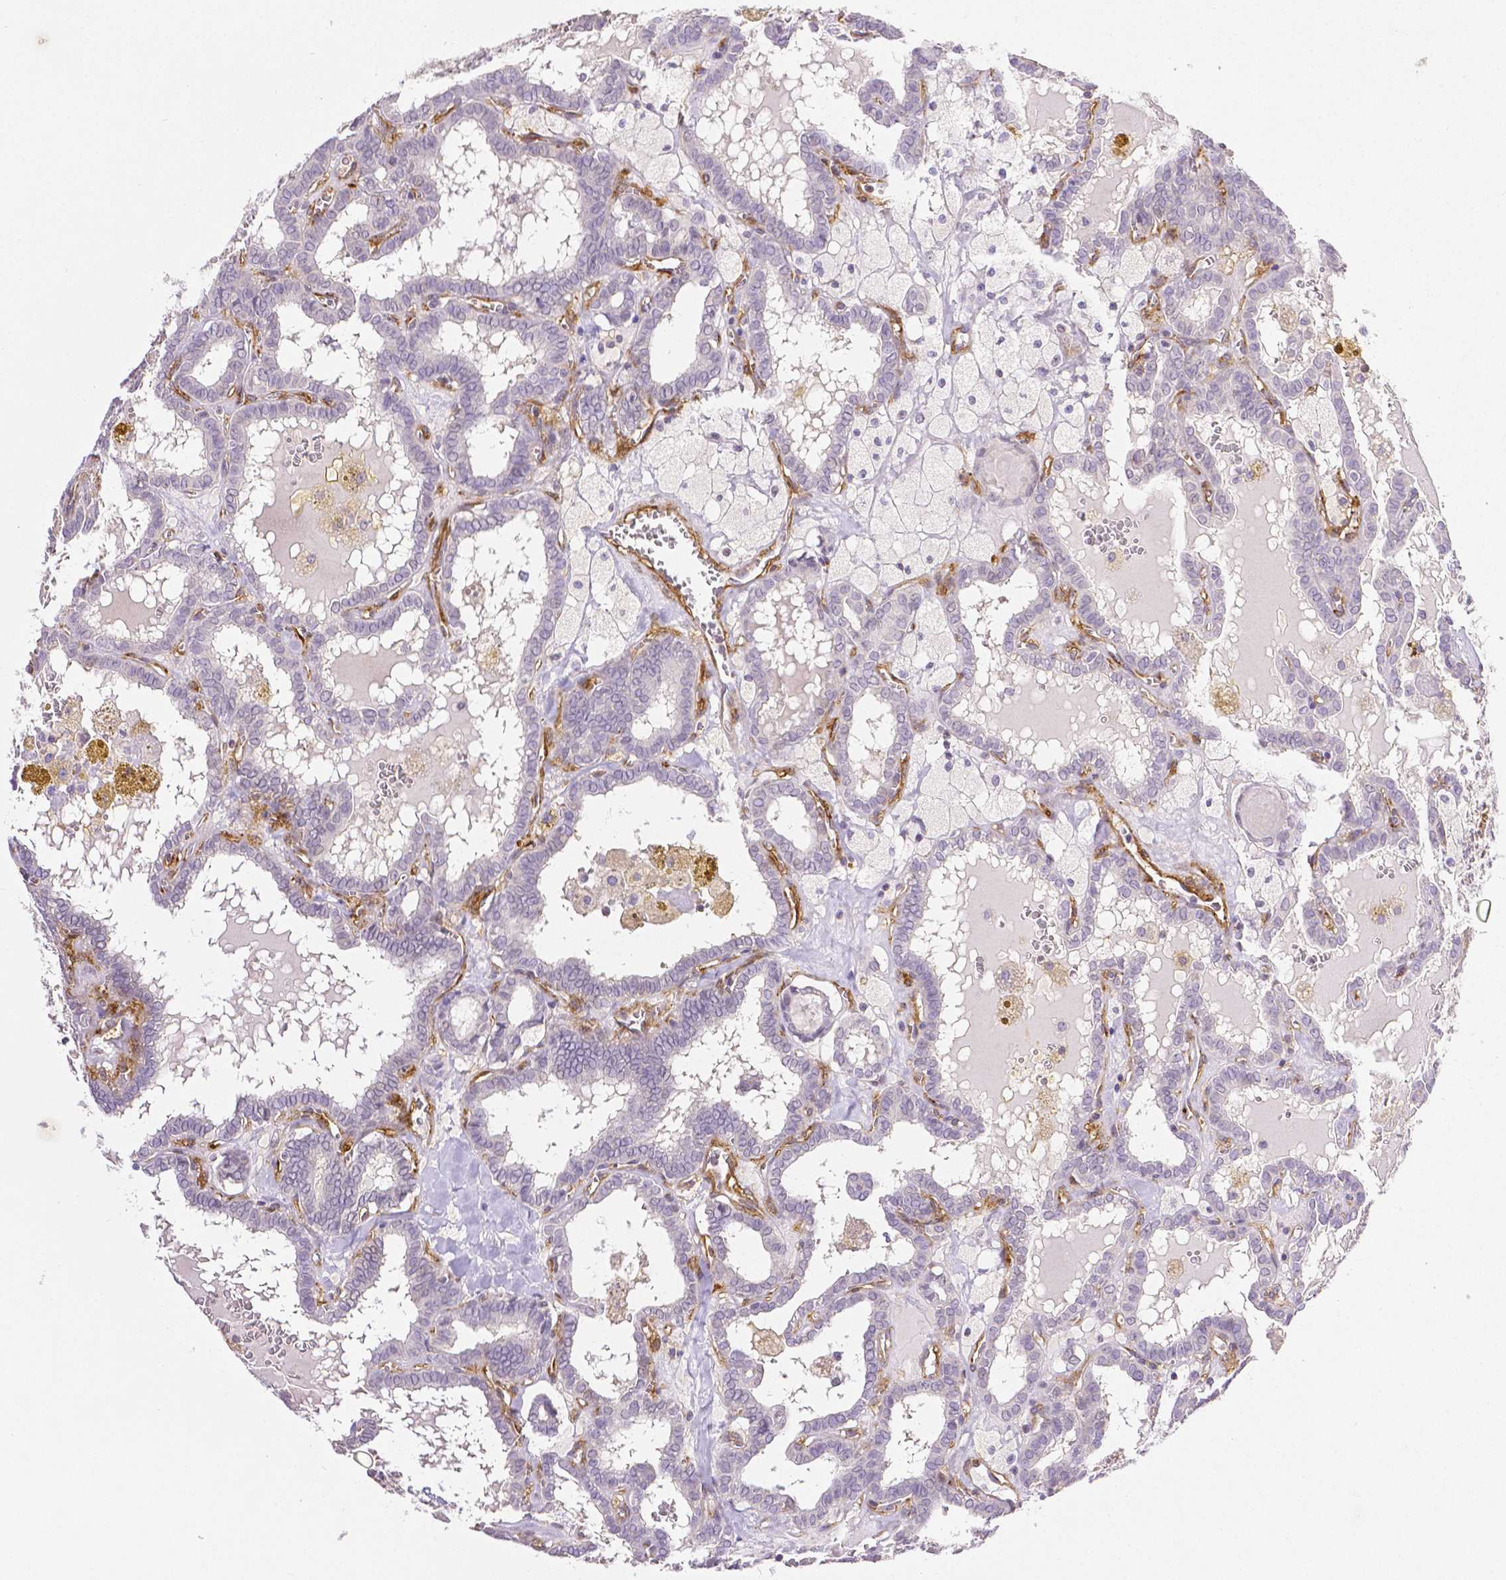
{"staining": {"intensity": "negative", "quantity": "none", "location": "none"}, "tissue": "thyroid cancer", "cell_type": "Tumor cells", "image_type": "cancer", "snomed": [{"axis": "morphology", "description": "Papillary adenocarcinoma, NOS"}, {"axis": "topography", "description": "Thyroid gland"}], "caption": "An image of thyroid cancer stained for a protein exhibits no brown staining in tumor cells.", "gene": "THY1", "patient": {"sex": "female", "age": 39}}